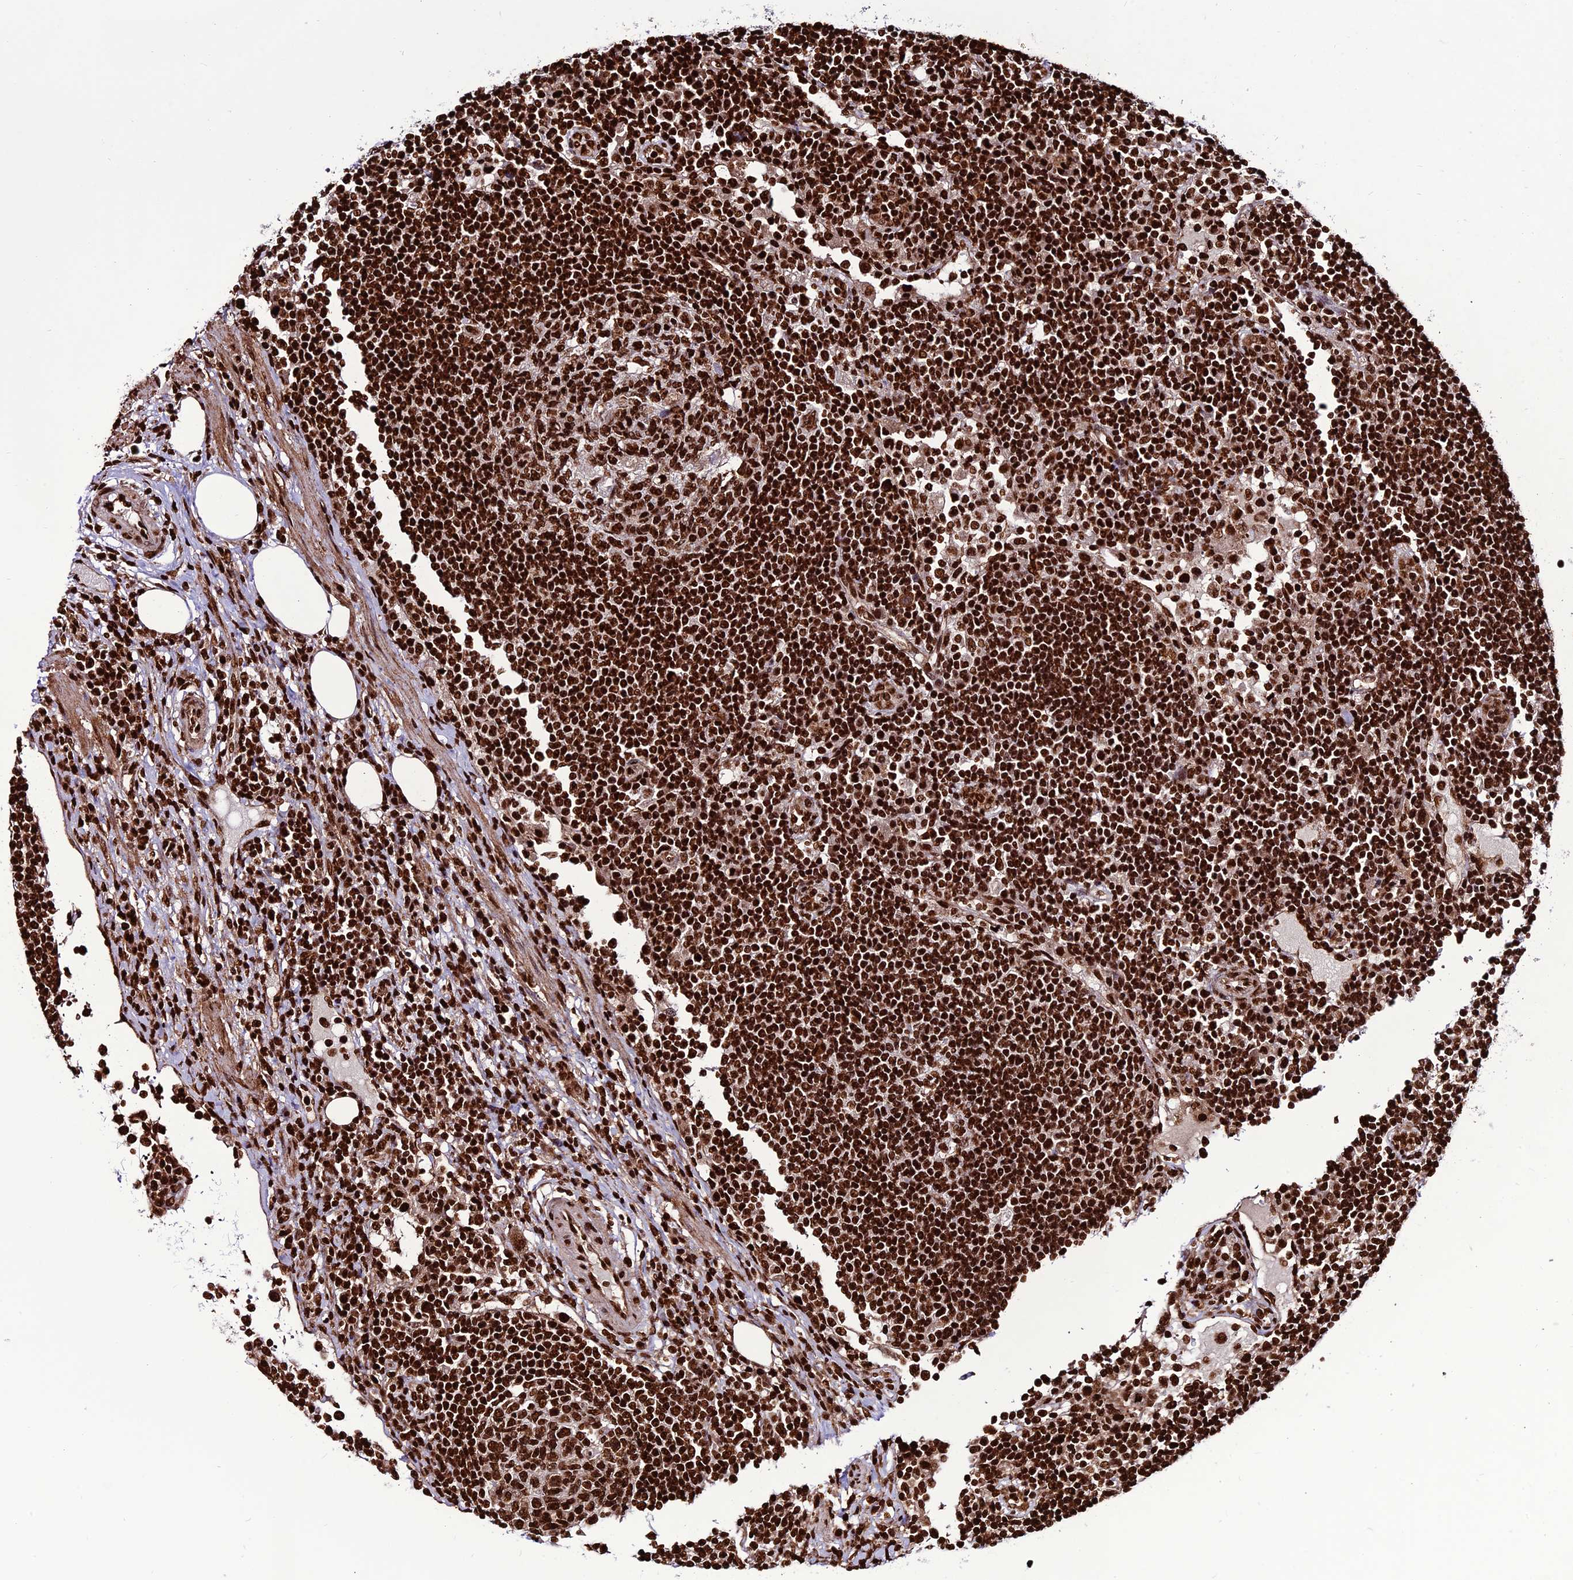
{"staining": {"intensity": "strong", "quantity": ">75%", "location": "nuclear"}, "tissue": "lymph node", "cell_type": "Germinal center cells", "image_type": "normal", "snomed": [{"axis": "morphology", "description": "Normal tissue, NOS"}, {"axis": "topography", "description": "Lymph node"}], "caption": "Protein expression analysis of normal human lymph node reveals strong nuclear staining in about >75% of germinal center cells. The staining is performed using DAB brown chromogen to label protein expression. The nuclei are counter-stained blue using hematoxylin.", "gene": "INO80E", "patient": {"sex": "female", "age": 53}}